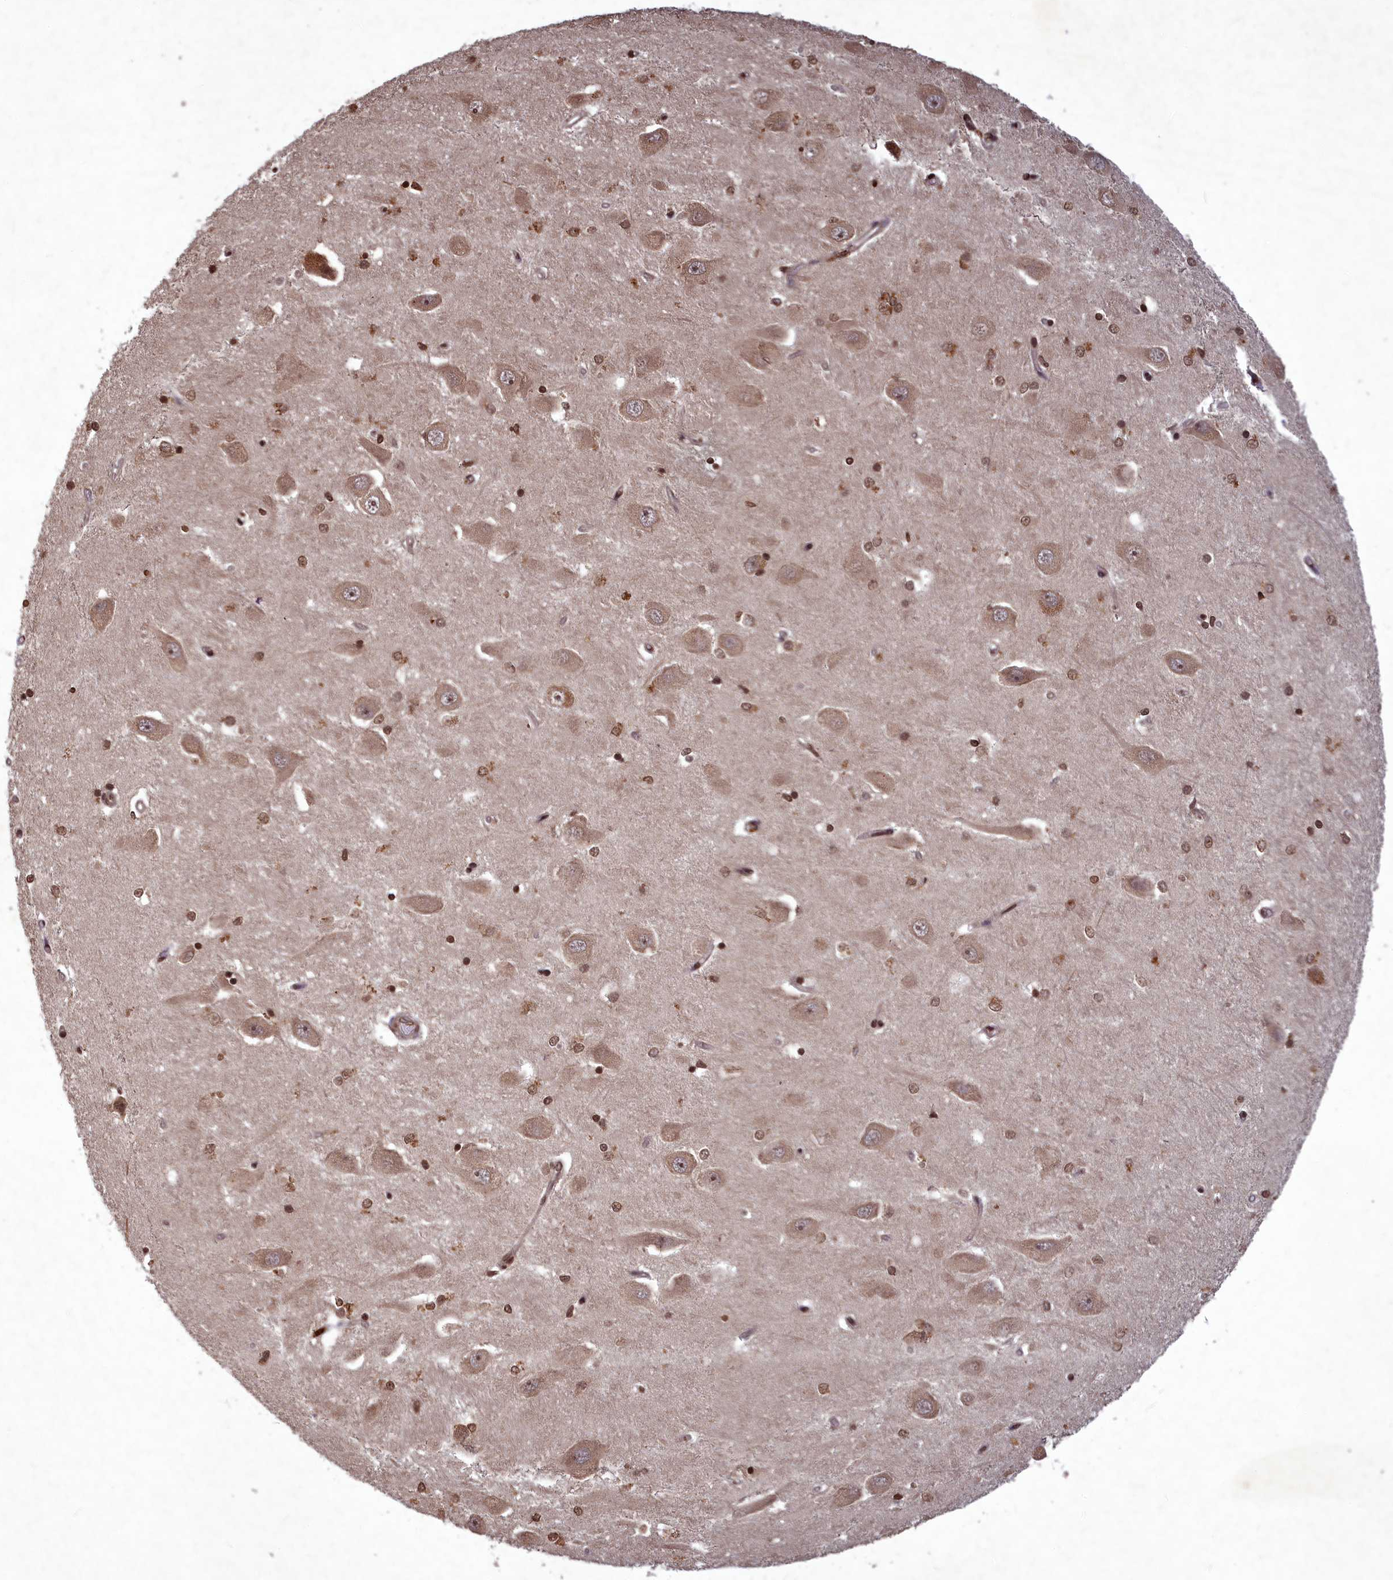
{"staining": {"intensity": "moderate", "quantity": ">75%", "location": "nuclear"}, "tissue": "hippocampus", "cell_type": "Glial cells", "image_type": "normal", "snomed": [{"axis": "morphology", "description": "Normal tissue, NOS"}, {"axis": "topography", "description": "Hippocampus"}], "caption": "Immunohistochemical staining of benign hippocampus shows medium levels of moderate nuclear expression in about >75% of glial cells. The protein is stained brown, and the nuclei are stained in blue (DAB (3,3'-diaminobenzidine) IHC with brightfield microscopy, high magnification).", "gene": "SRMS", "patient": {"sex": "male", "age": 45}}